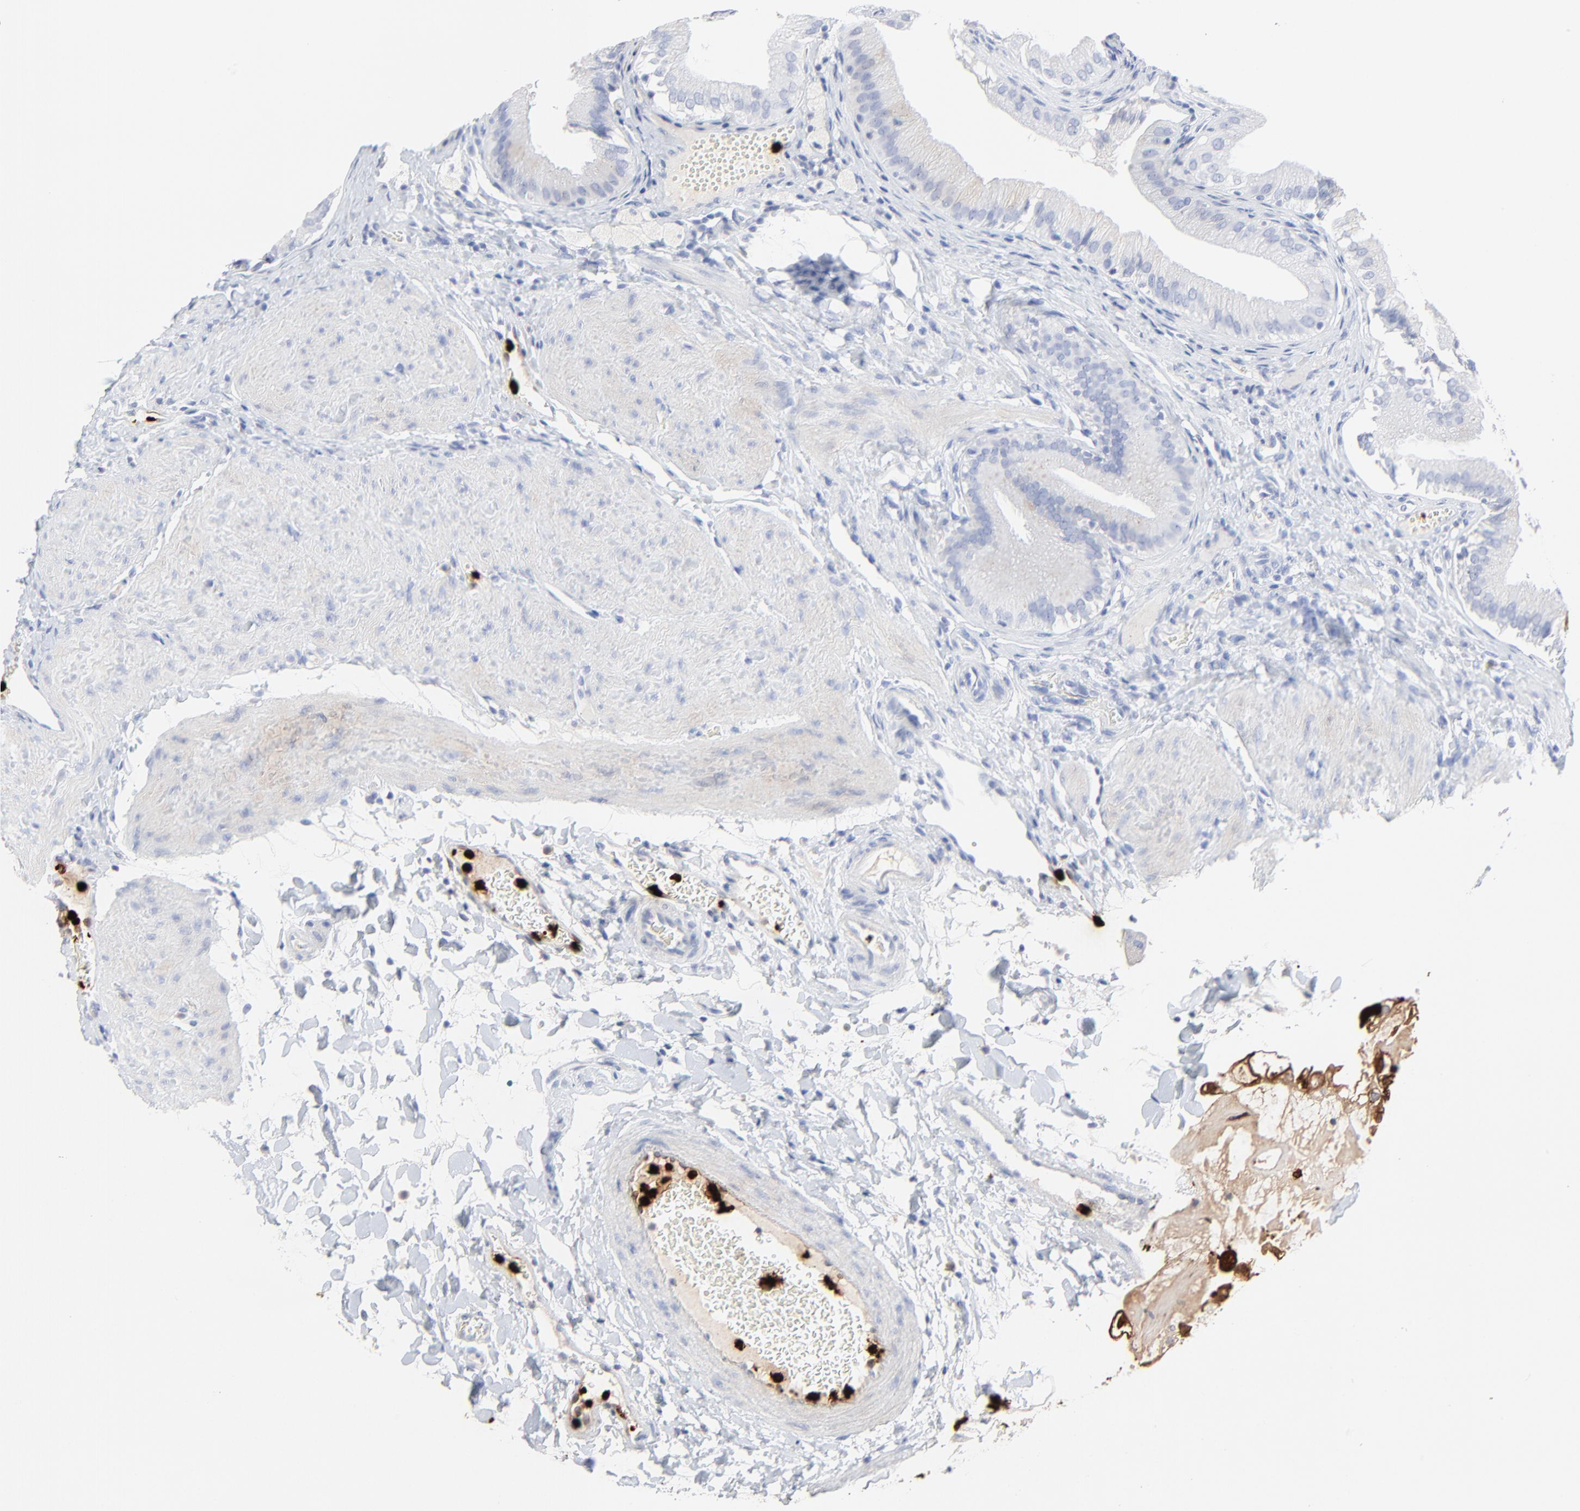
{"staining": {"intensity": "negative", "quantity": "none", "location": "none"}, "tissue": "gallbladder", "cell_type": "Glandular cells", "image_type": "normal", "snomed": [{"axis": "morphology", "description": "Normal tissue, NOS"}, {"axis": "topography", "description": "Gallbladder"}], "caption": "This is an immunohistochemistry photomicrograph of unremarkable human gallbladder. There is no positivity in glandular cells.", "gene": "LCN2", "patient": {"sex": "female", "age": 24}}